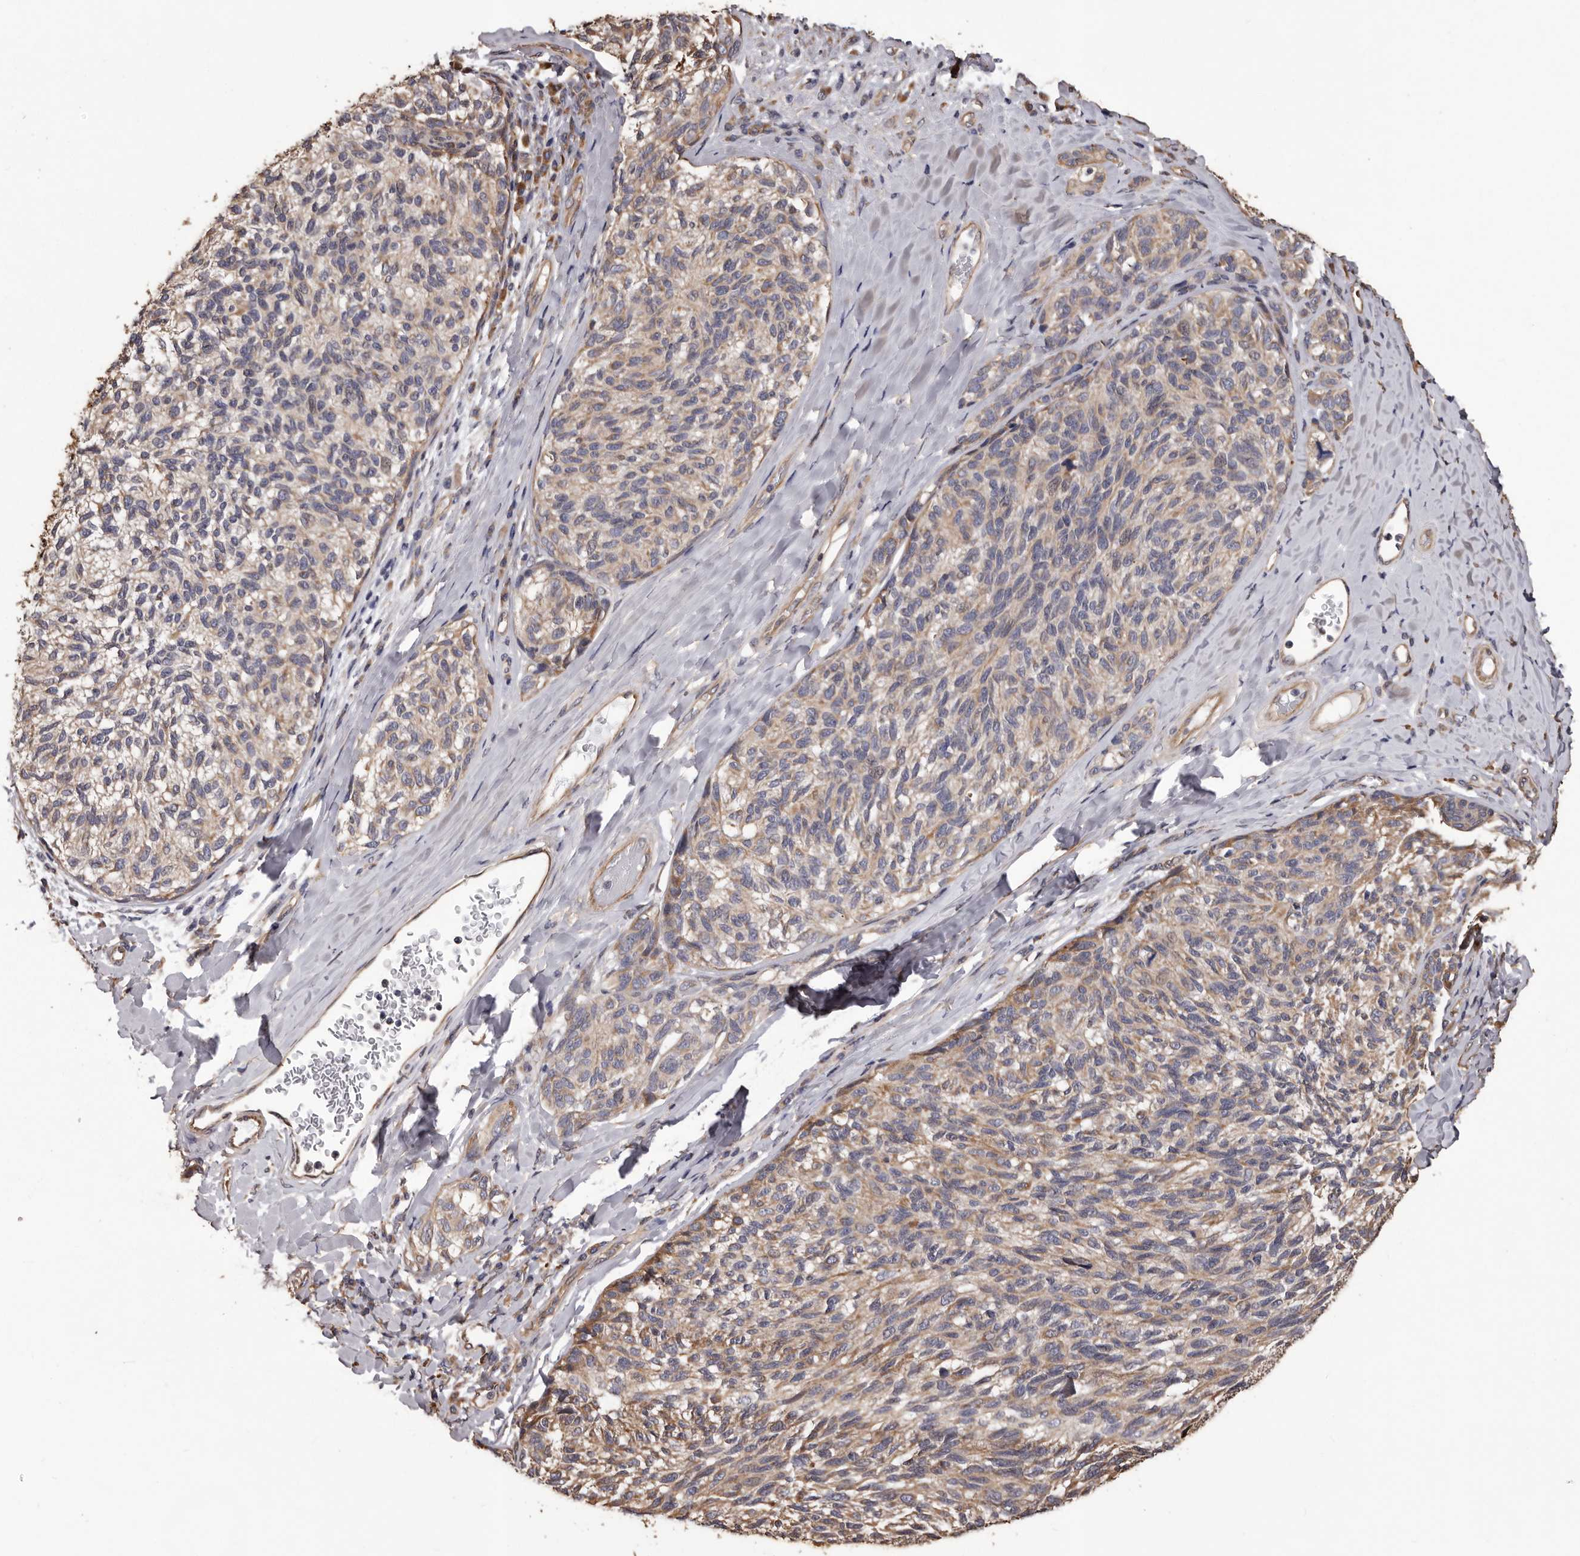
{"staining": {"intensity": "moderate", "quantity": ">75%", "location": "cytoplasmic/membranous"}, "tissue": "melanoma", "cell_type": "Tumor cells", "image_type": "cancer", "snomed": [{"axis": "morphology", "description": "Malignant melanoma, NOS"}, {"axis": "topography", "description": "Skin"}], "caption": "This histopathology image demonstrates immunohistochemistry staining of human melanoma, with medium moderate cytoplasmic/membranous expression in about >75% of tumor cells.", "gene": "CEP104", "patient": {"sex": "female", "age": 73}}